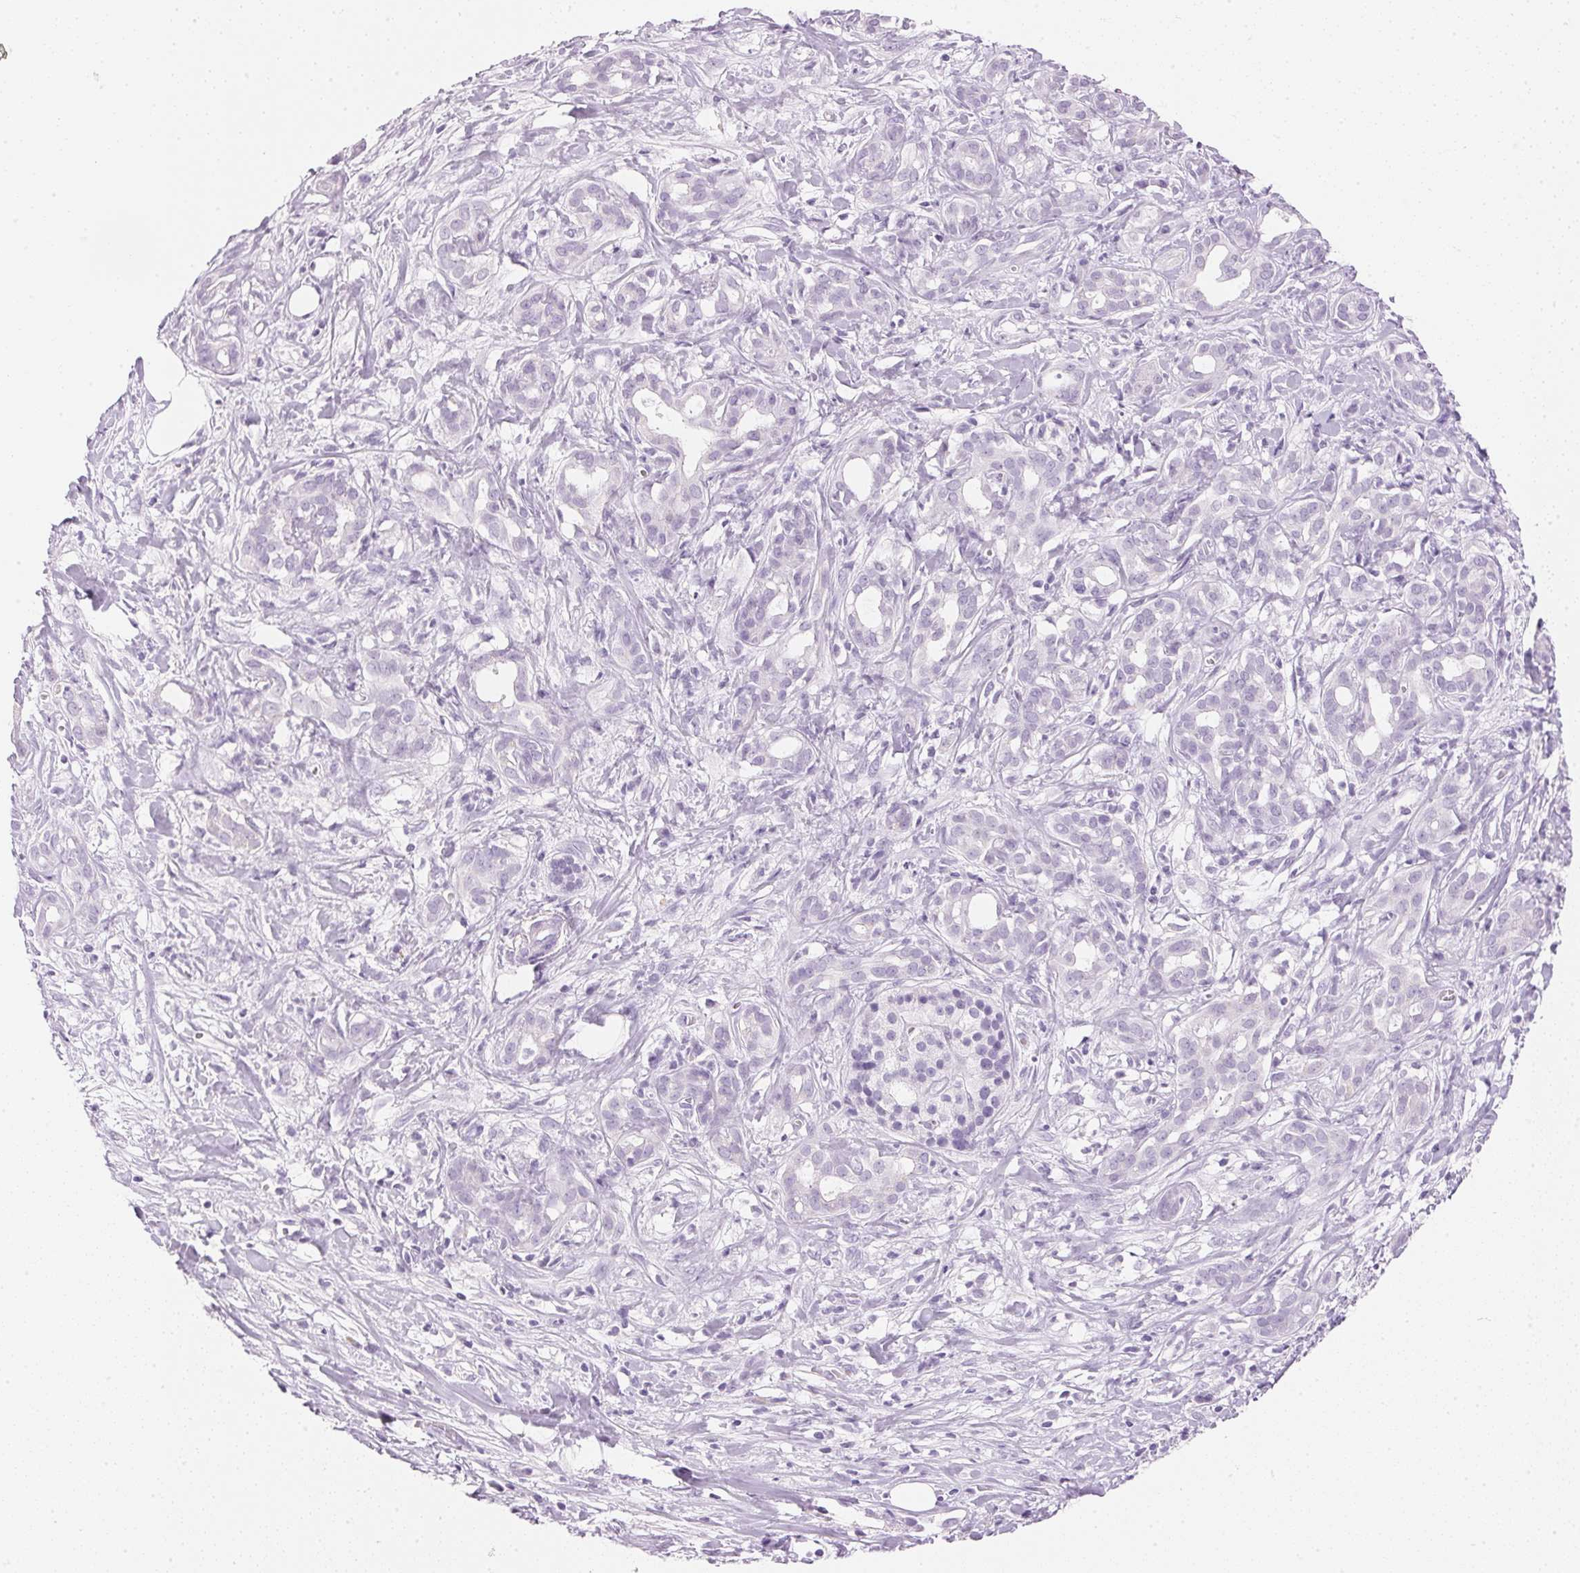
{"staining": {"intensity": "negative", "quantity": "none", "location": "none"}, "tissue": "pancreatic cancer", "cell_type": "Tumor cells", "image_type": "cancer", "snomed": [{"axis": "morphology", "description": "Adenocarcinoma, NOS"}, {"axis": "topography", "description": "Pancreas"}], "caption": "Tumor cells show no significant protein positivity in pancreatic cancer (adenocarcinoma).", "gene": "IGFBP1", "patient": {"sex": "male", "age": 61}}